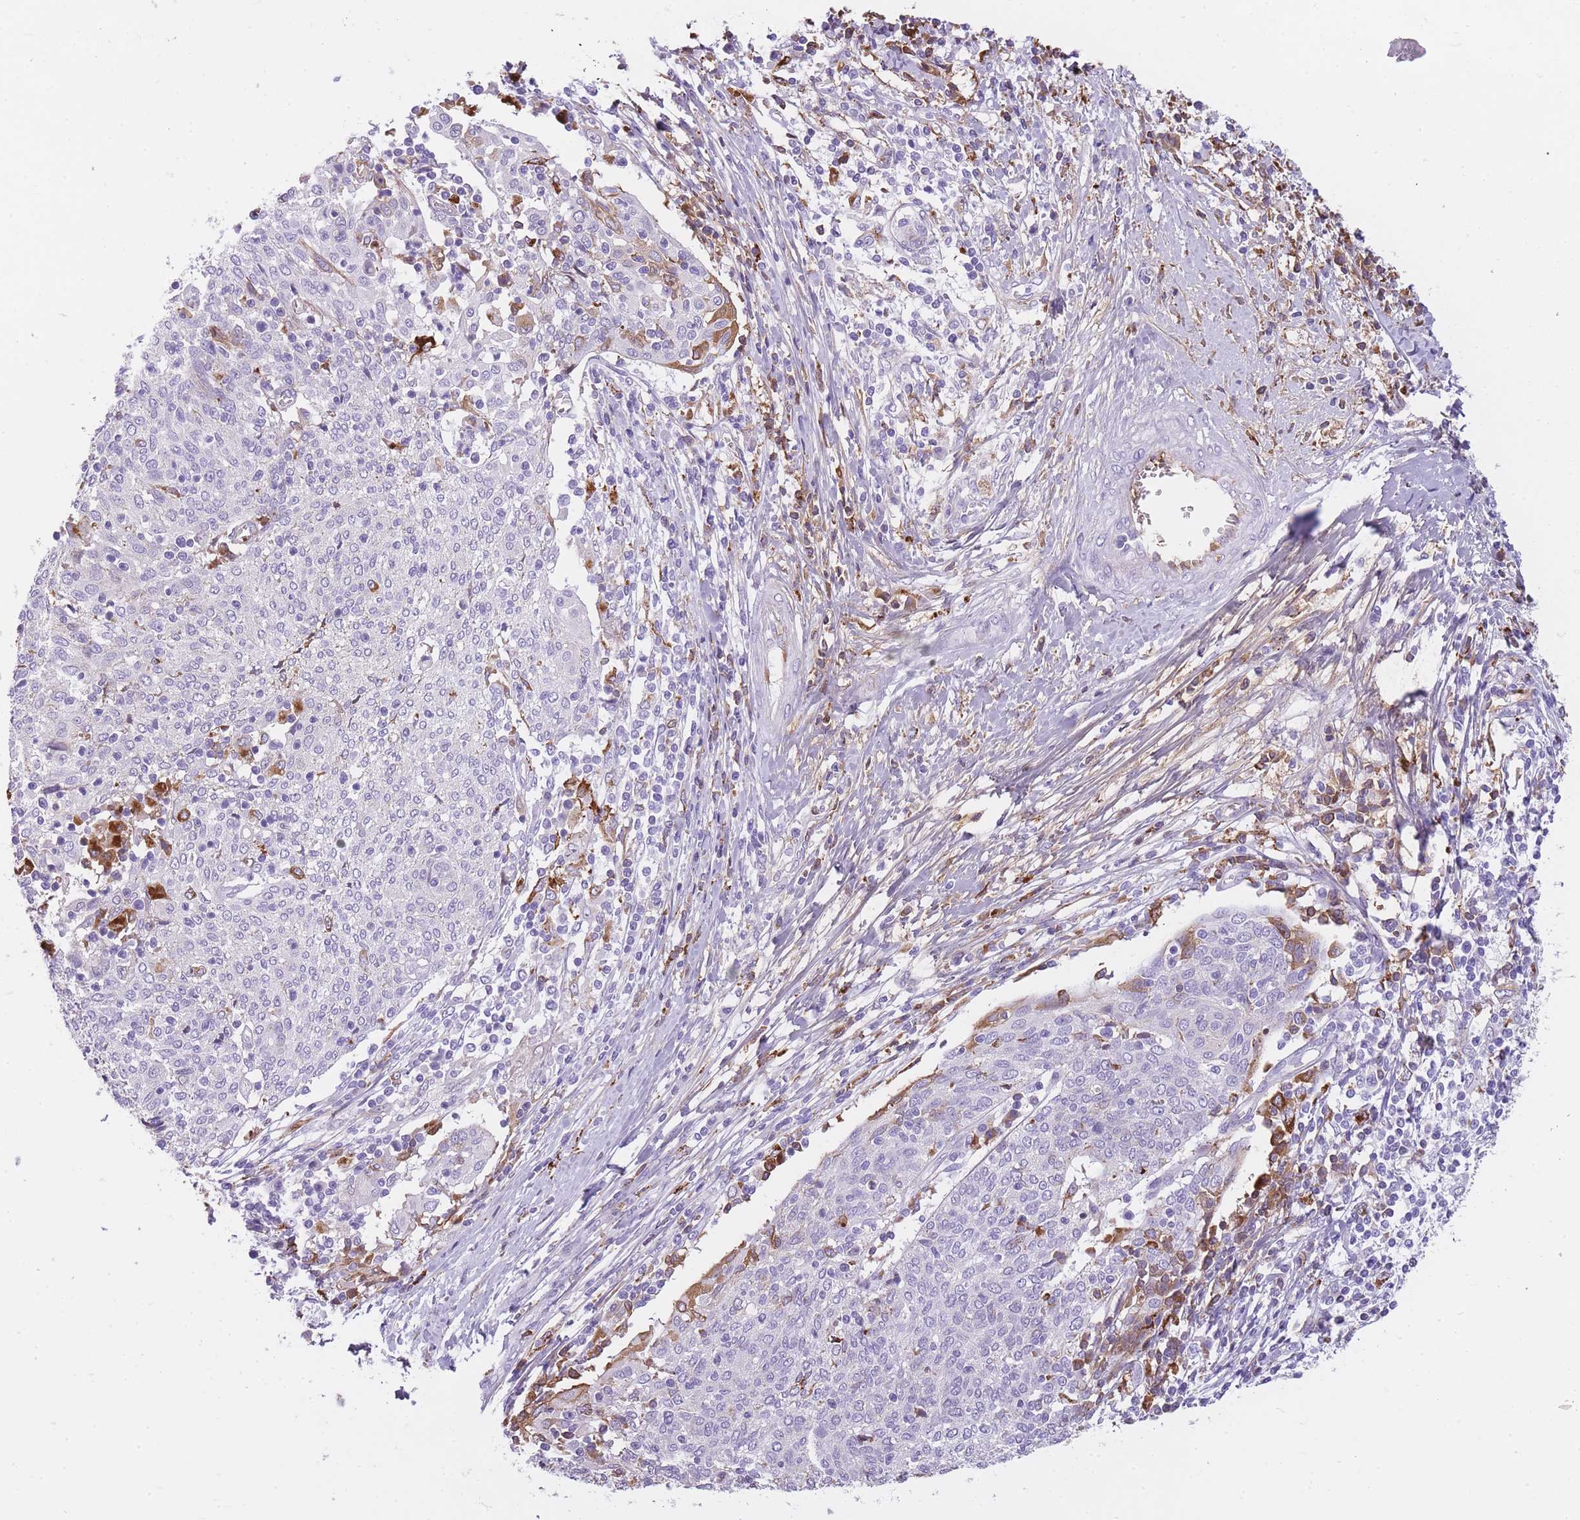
{"staining": {"intensity": "moderate", "quantity": "<25%", "location": "cytoplasmic/membranous"}, "tissue": "cervical cancer", "cell_type": "Tumor cells", "image_type": "cancer", "snomed": [{"axis": "morphology", "description": "Squamous cell carcinoma, NOS"}, {"axis": "topography", "description": "Cervix"}], "caption": "Human cervical cancer stained with a brown dye displays moderate cytoplasmic/membranous positive expression in approximately <25% of tumor cells.", "gene": "GNAT1", "patient": {"sex": "female", "age": 52}}